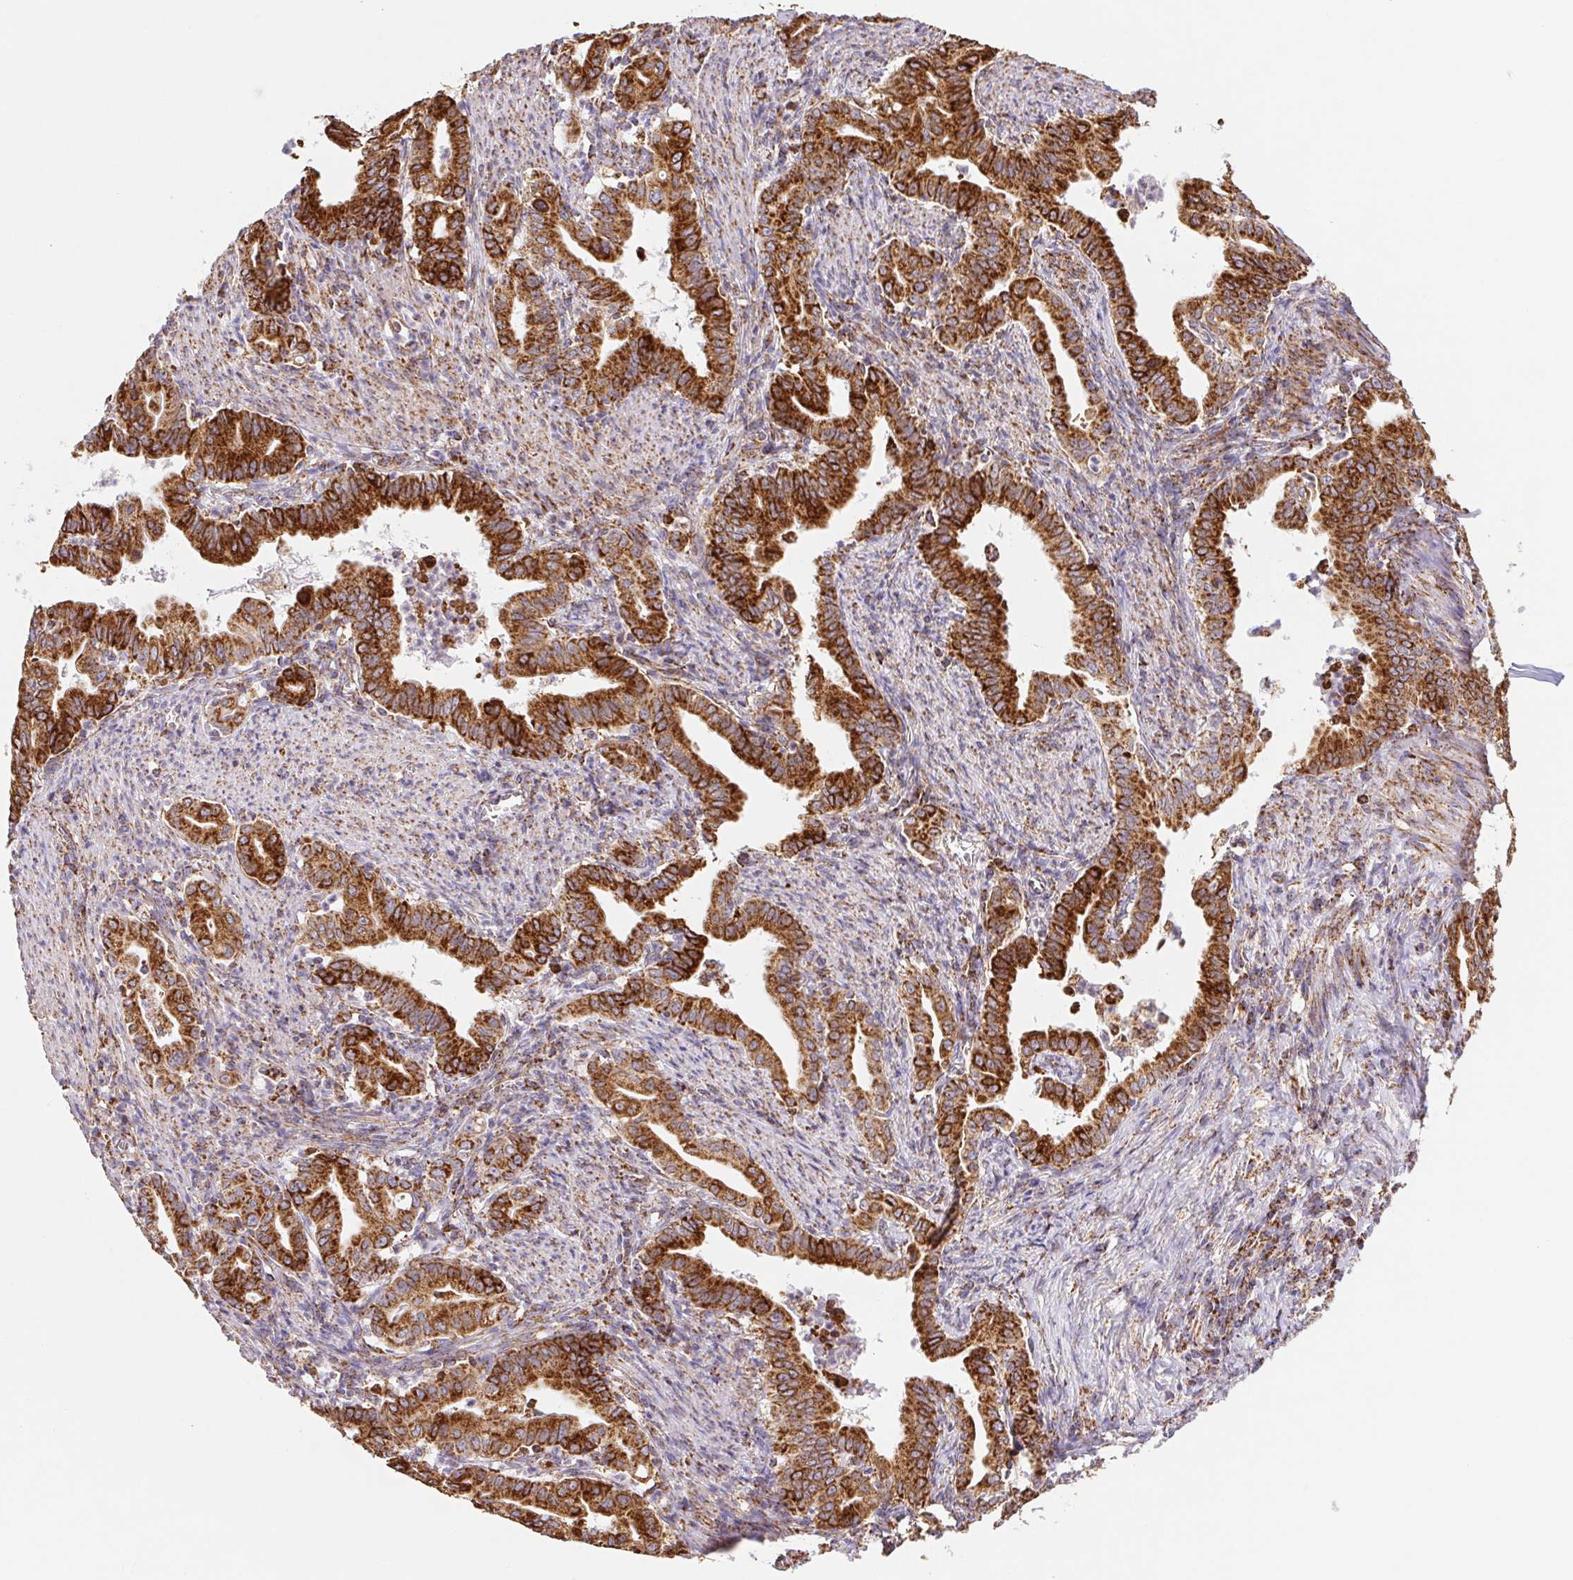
{"staining": {"intensity": "strong", "quantity": ">75%", "location": "cytoplasmic/membranous"}, "tissue": "stomach cancer", "cell_type": "Tumor cells", "image_type": "cancer", "snomed": [{"axis": "morphology", "description": "Adenocarcinoma, NOS"}, {"axis": "topography", "description": "Stomach, upper"}], "caption": "Immunohistochemistry (IHC) staining of stomach cancer (adenocarcinoma), which exhibits high levels of strong cytoplasmic/membranous expression in about >75% of tumor cells indicating strong cytoplasmic/membranous protein expression. The staining was performed using DAB (3,3'-diaminobenzidine) (brown) for protein detection and nuclei were counterstained in hematoxylin (blue).", "gene": "NIPSNAP2", "patient": {"sex": "female", "age": 79}}